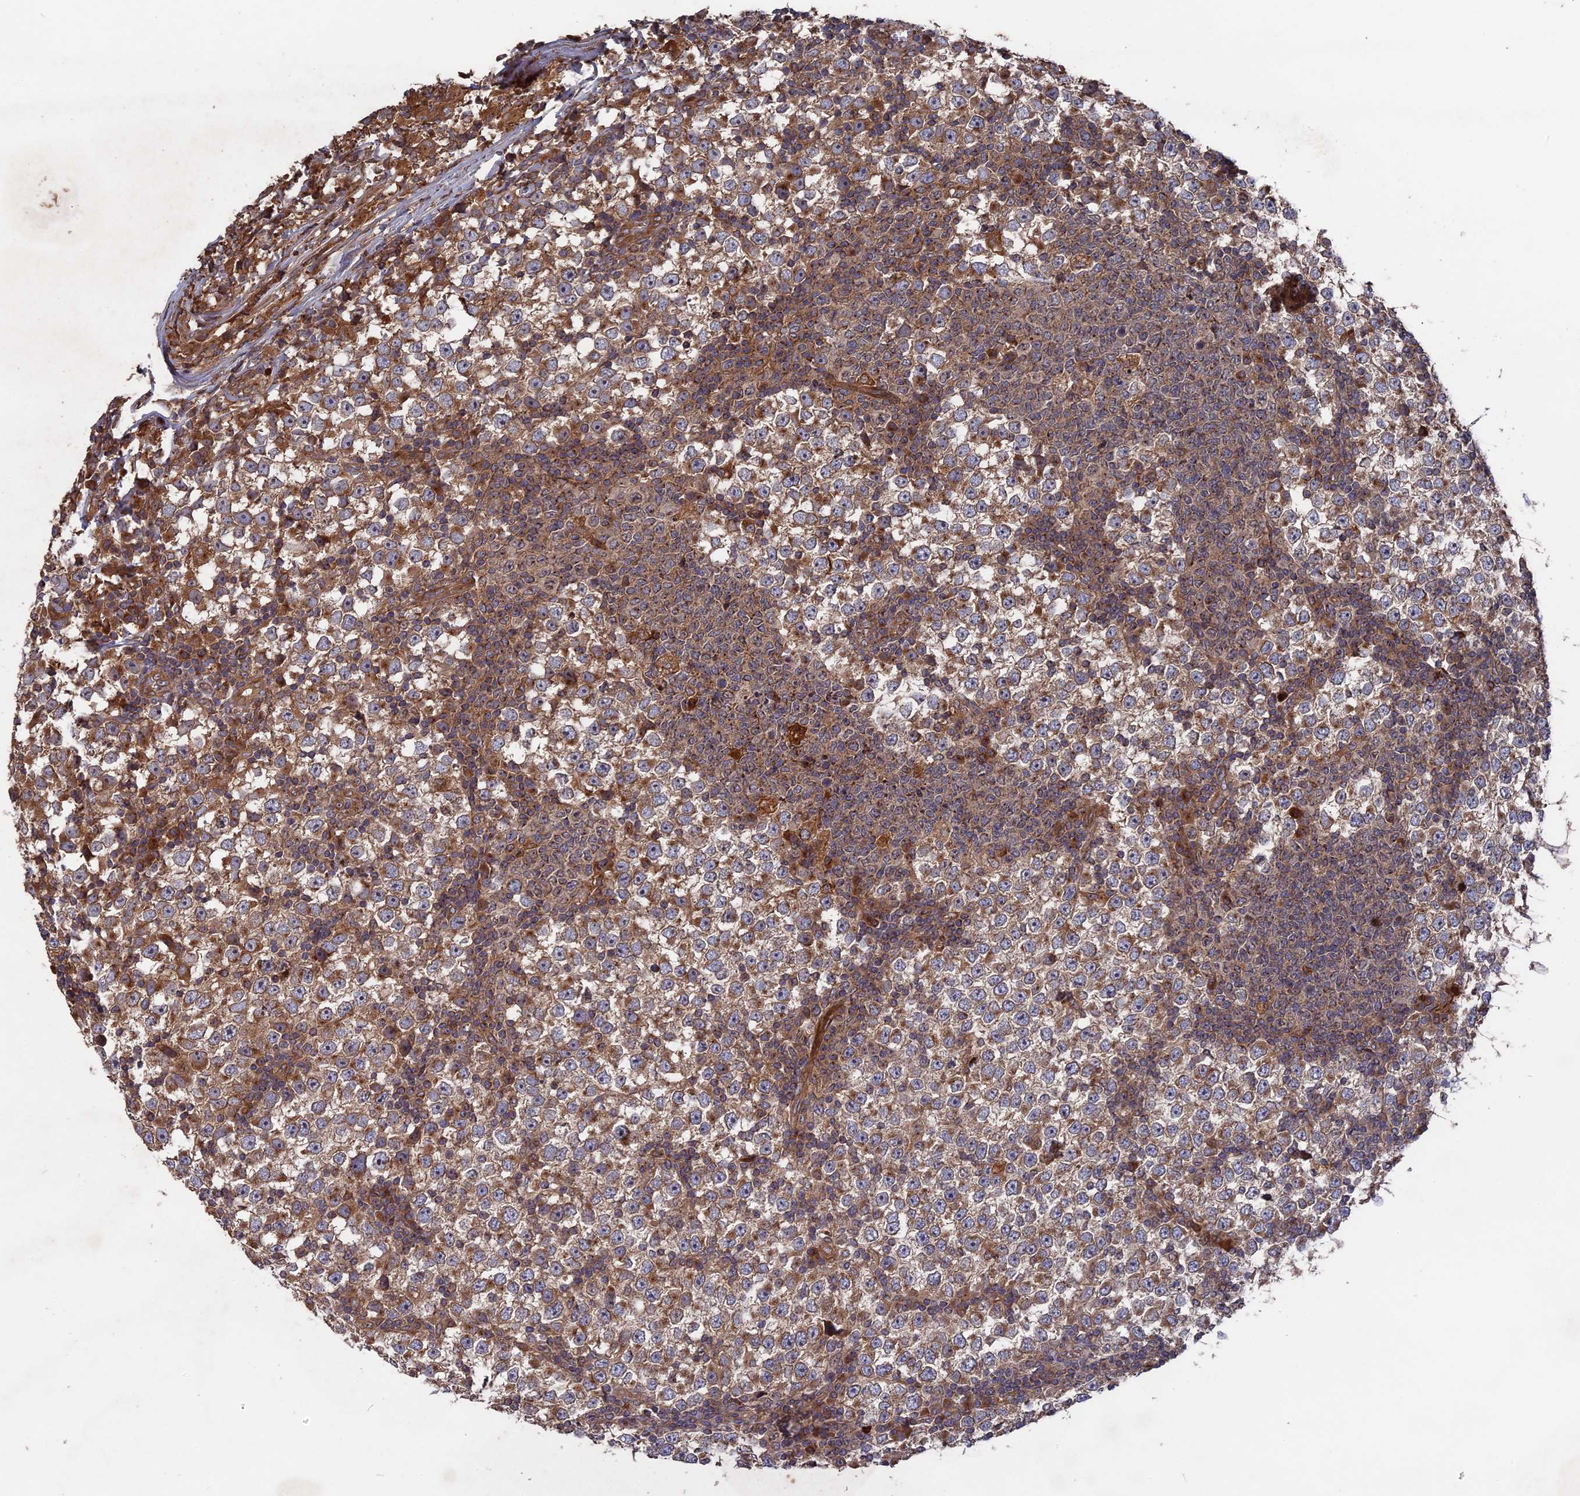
{"staining": {"intensity": "weak", "quantity": ">75%", "location": "cytoplasmic/membranous"}, "tissue": "testis cancer", "cell_type": "Tumor cells", "image_type": "cancer", "snomed": [{"axis": "morphology", "description": "Seminoma, NOS"}, {"axis": "topography", "description": "Testis"}], "caption": "A high-resolution image shows IHC staining of testis seminoma, which demonstrates weak cytoplasmic/membranous positivity in about >75% of tumor cells.", "gene": "DEF8", "patient": {"sex": "male", "age": 65}}